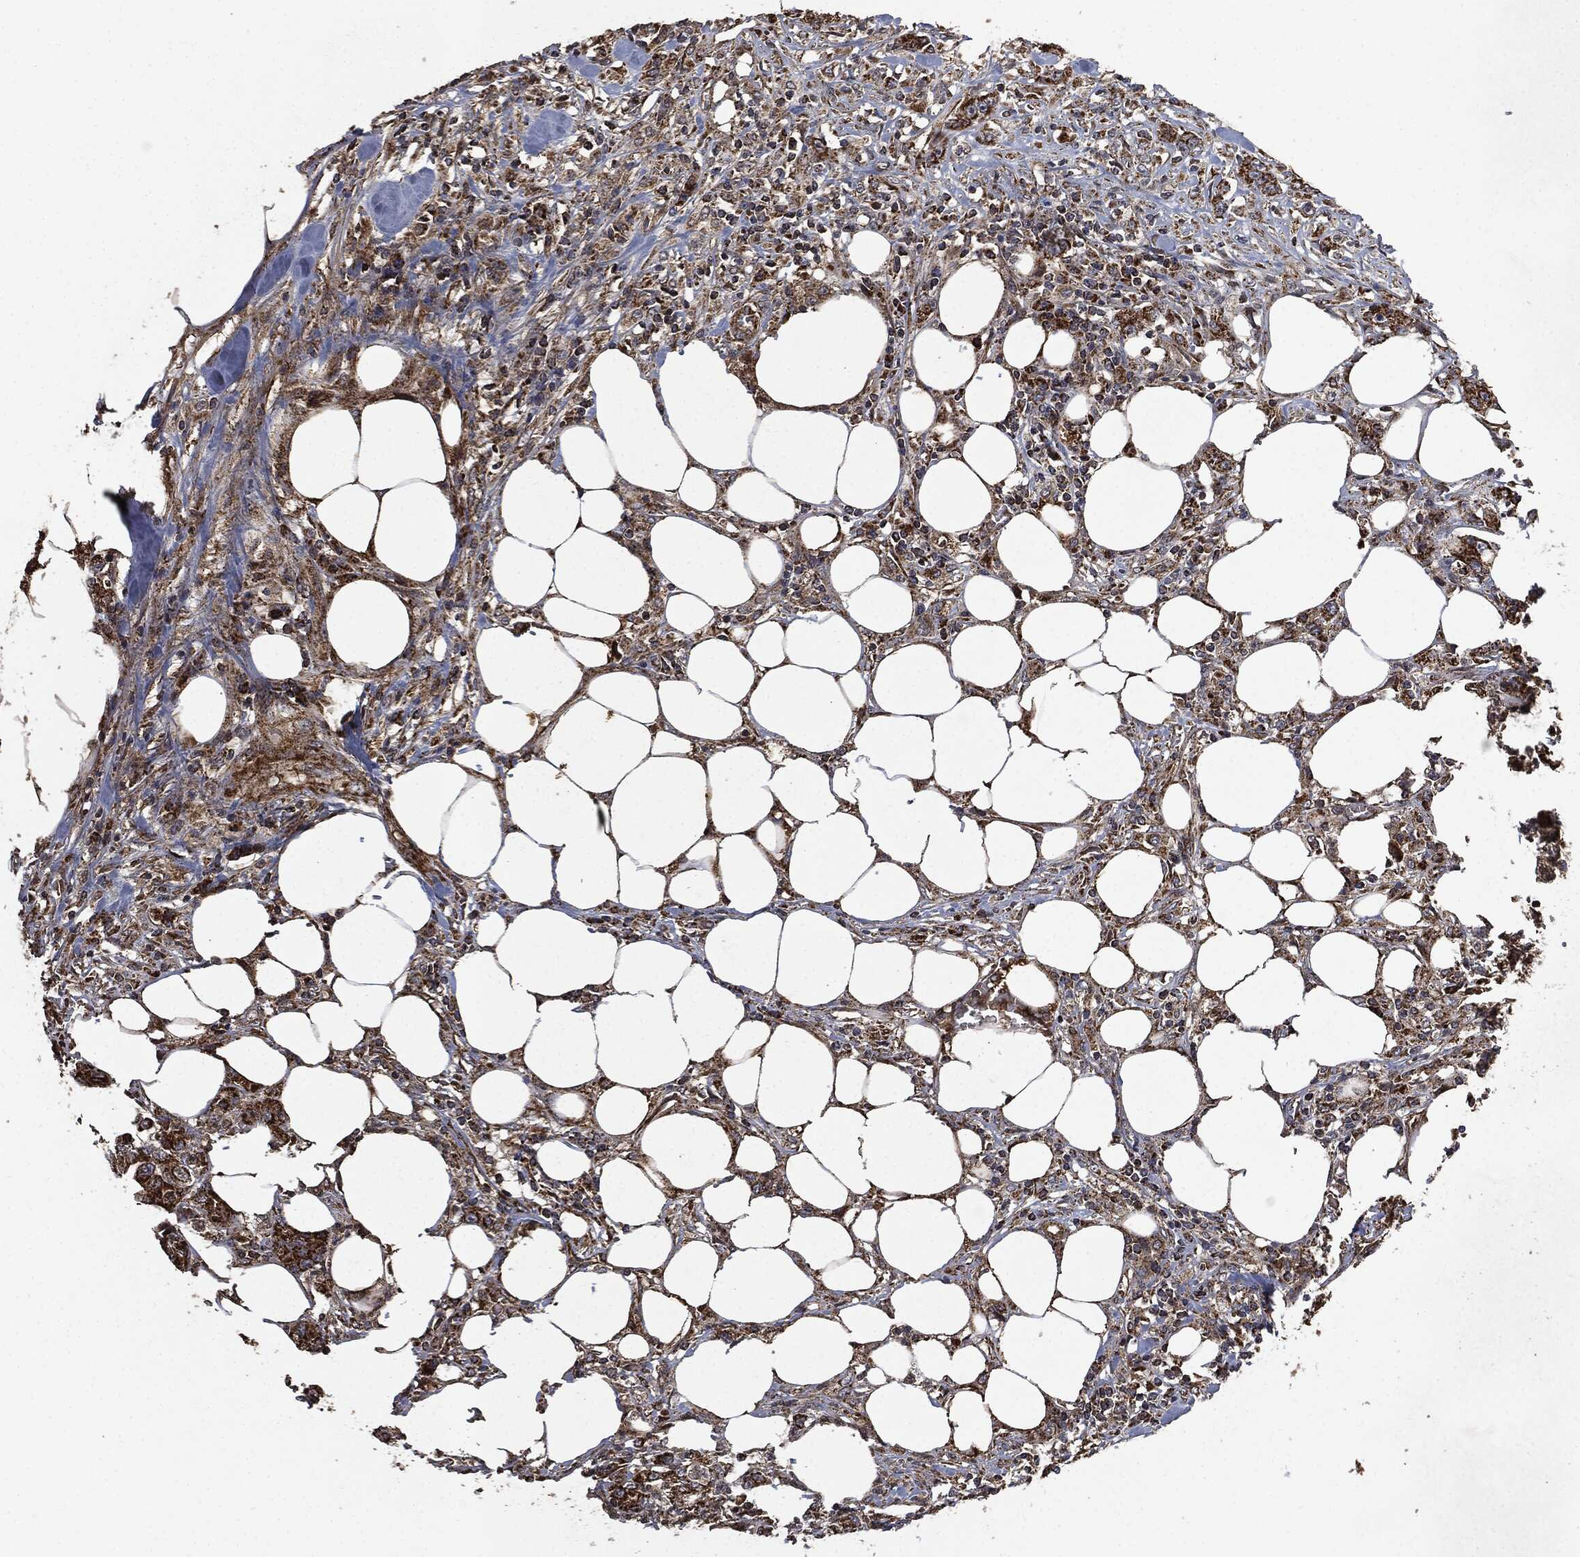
{"staining": {"intensity": "strong", "quantity": ">75%", "location": "cytoplasmic/membranous"}, "tissue": "colorectal cancer", "cell_type": "Tumor cells", "image_type": "cancer", "snomed": [{"axis": "morphology", "description": "Adenocarcinoma, NOS"}, {"axis": "topography", "description": "Colon"}], "caption": "DAB immunohistochemical staining of colorectal cancer (adenocarcinoma) reveals strong cytoplasmic/membranous protein positivity in about >75% of tumor cells.", "gene": "RYK", "patient": {"sex": "female", "age": 48}}